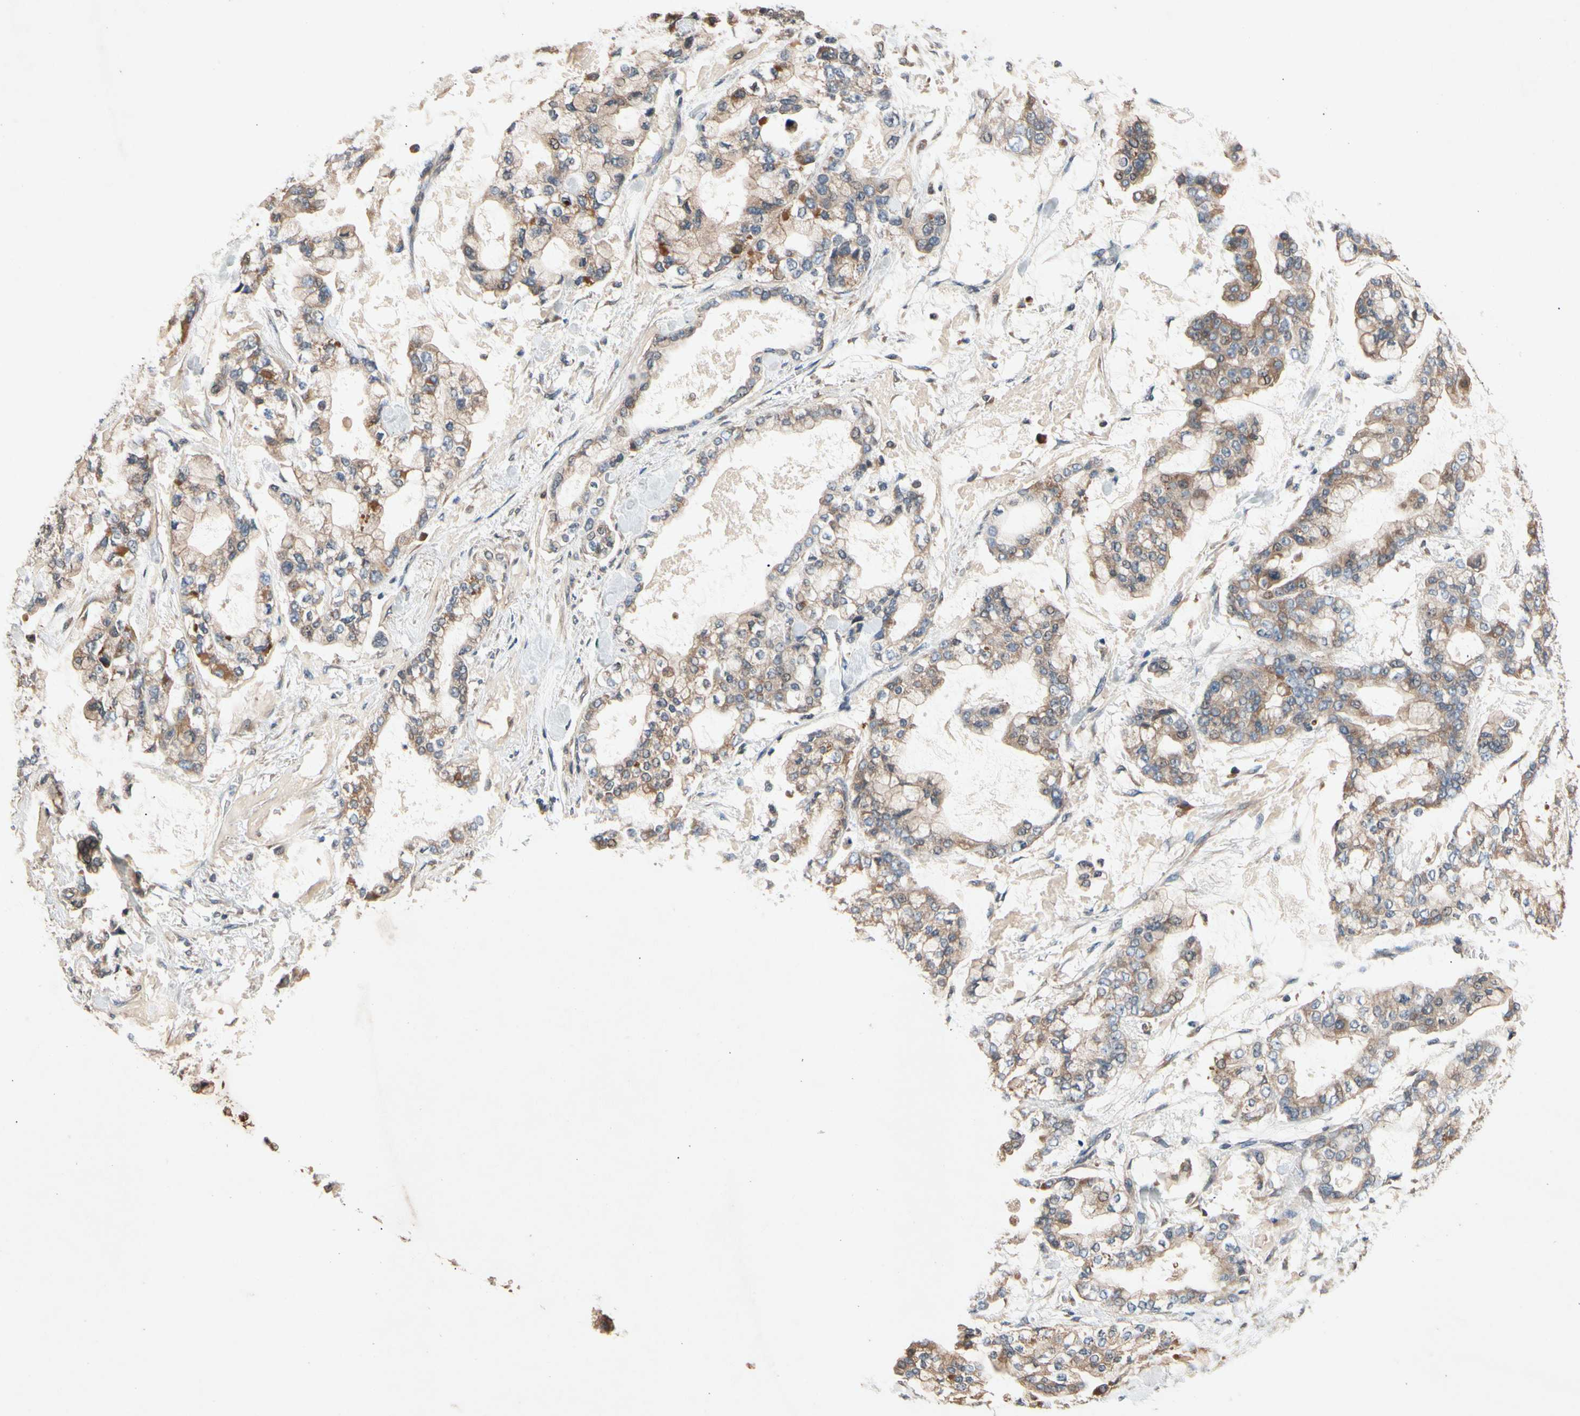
{"staining": {"intensity": "moderate", "quantity": ">75%", "location": "cytoplasmic/membranous"}, "tissue": "stomach cancer", "cell_type": "Tumor cells", "image_type": "cancer", "snomed": [{"axis": "morphology", "description": "Normal tissue, NOS"}, {"axis": "morphology", "description": "Adenocarcinoma, NOS"}, {"axis": "topography", "description": "Stomach, upper"}, {"axis": "topography", "description": "Stomach"}], "caption": "About >75% of tumor cells in adenocarcinoma (stomach) exhibit moderate cytoplasmic/membranous protein positivity as visualized by brown immunohistochemical staining.", "gene": "PRDX4", "patient": {"sex": "male", "age": 76}}